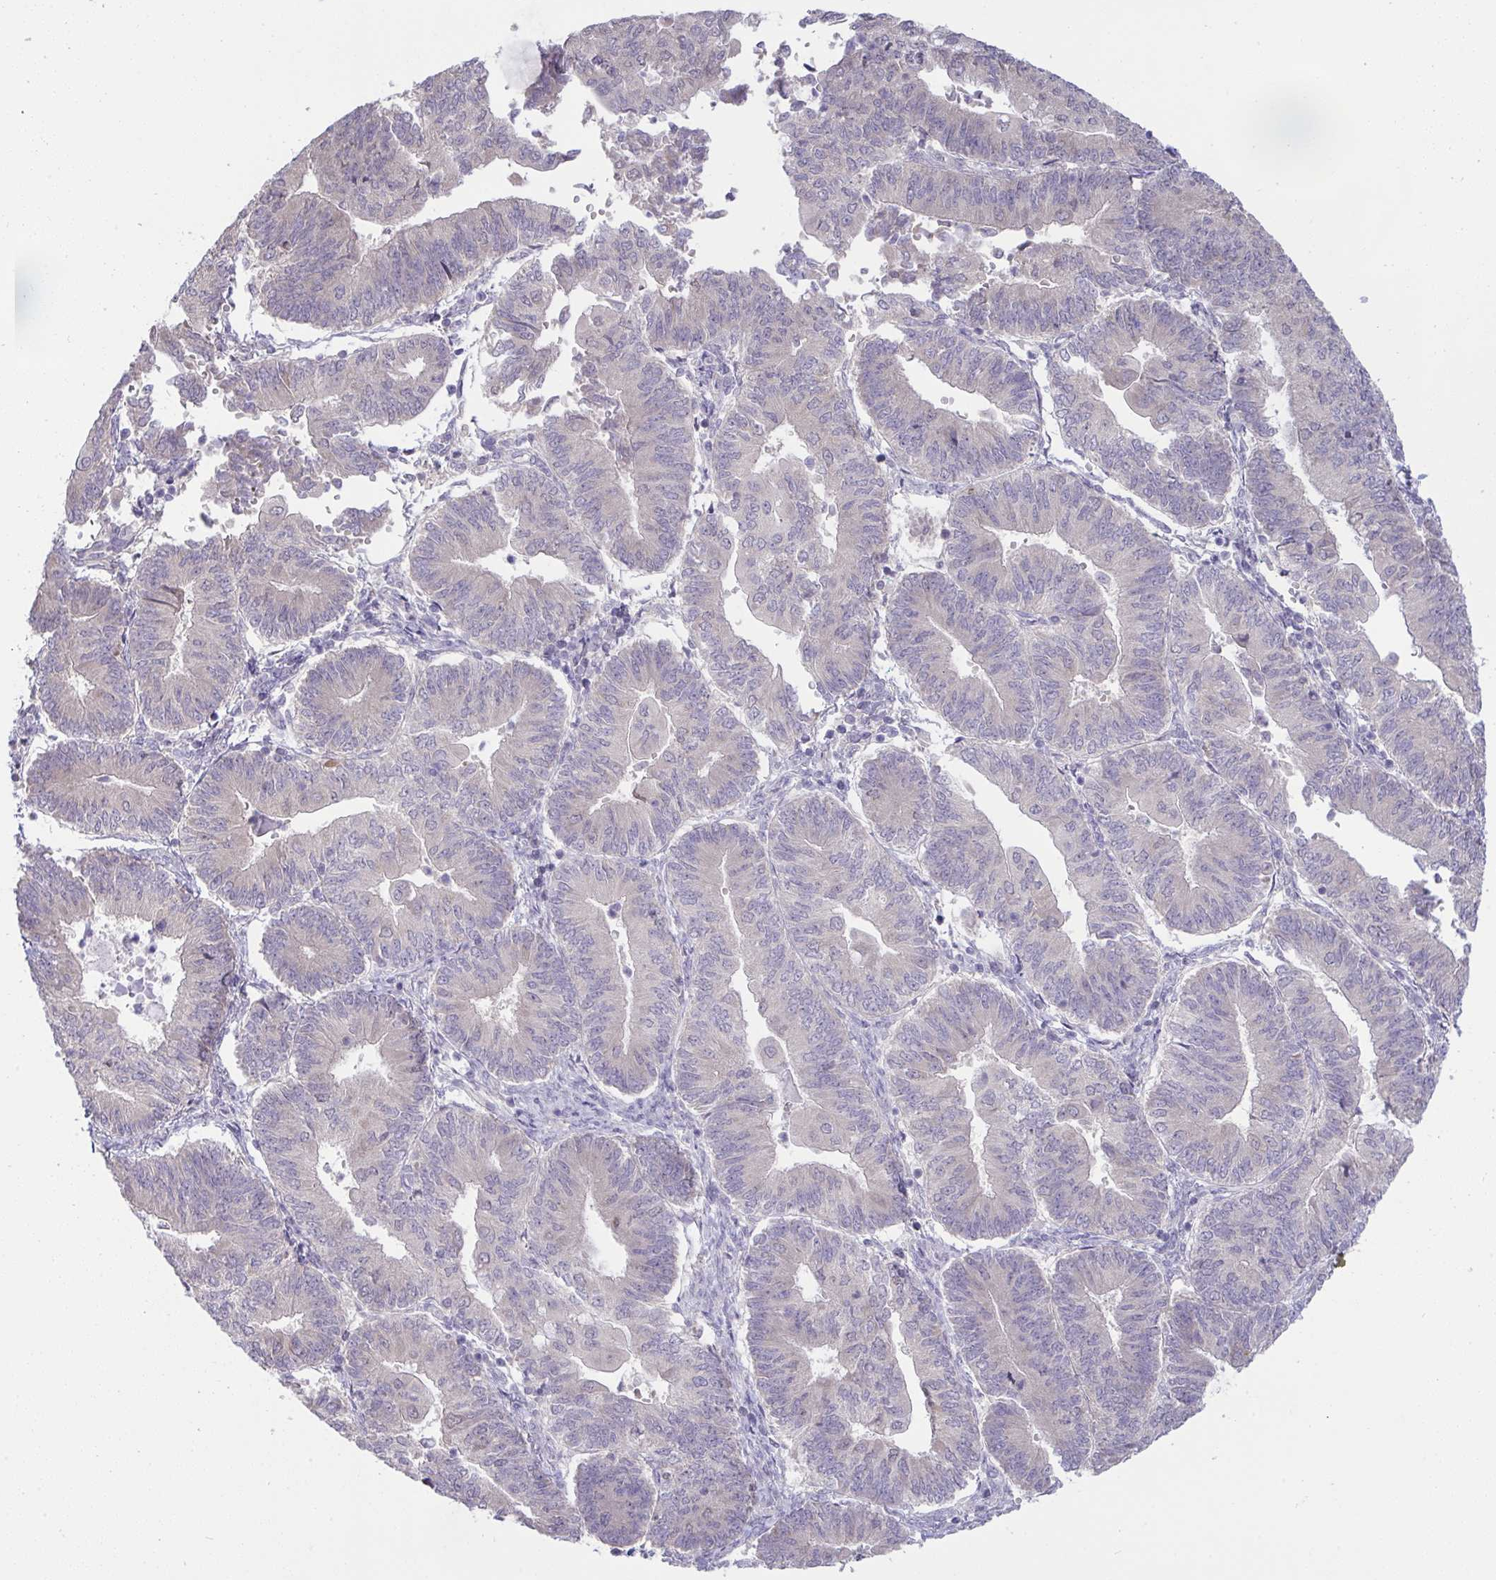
{"staining": {"intensity": "negative", "quantity": "none", "location": "none"}, "tissue": "endometrial cancer", "cell_type": "Tumor cells", "image_type": "cancer", "snomed": [{"axis": "morphology", "description": "Adenocarcinoma, NOS"}, {"axis": "topography", "description": "Endometrium"}], "caption": "Immunohistochemical staining of human endometrial adenocarcinoma reveals no significant staining in tumor cells.", "gene": "TMEM41A", "patient": {"sex": "female", "age": 65}}